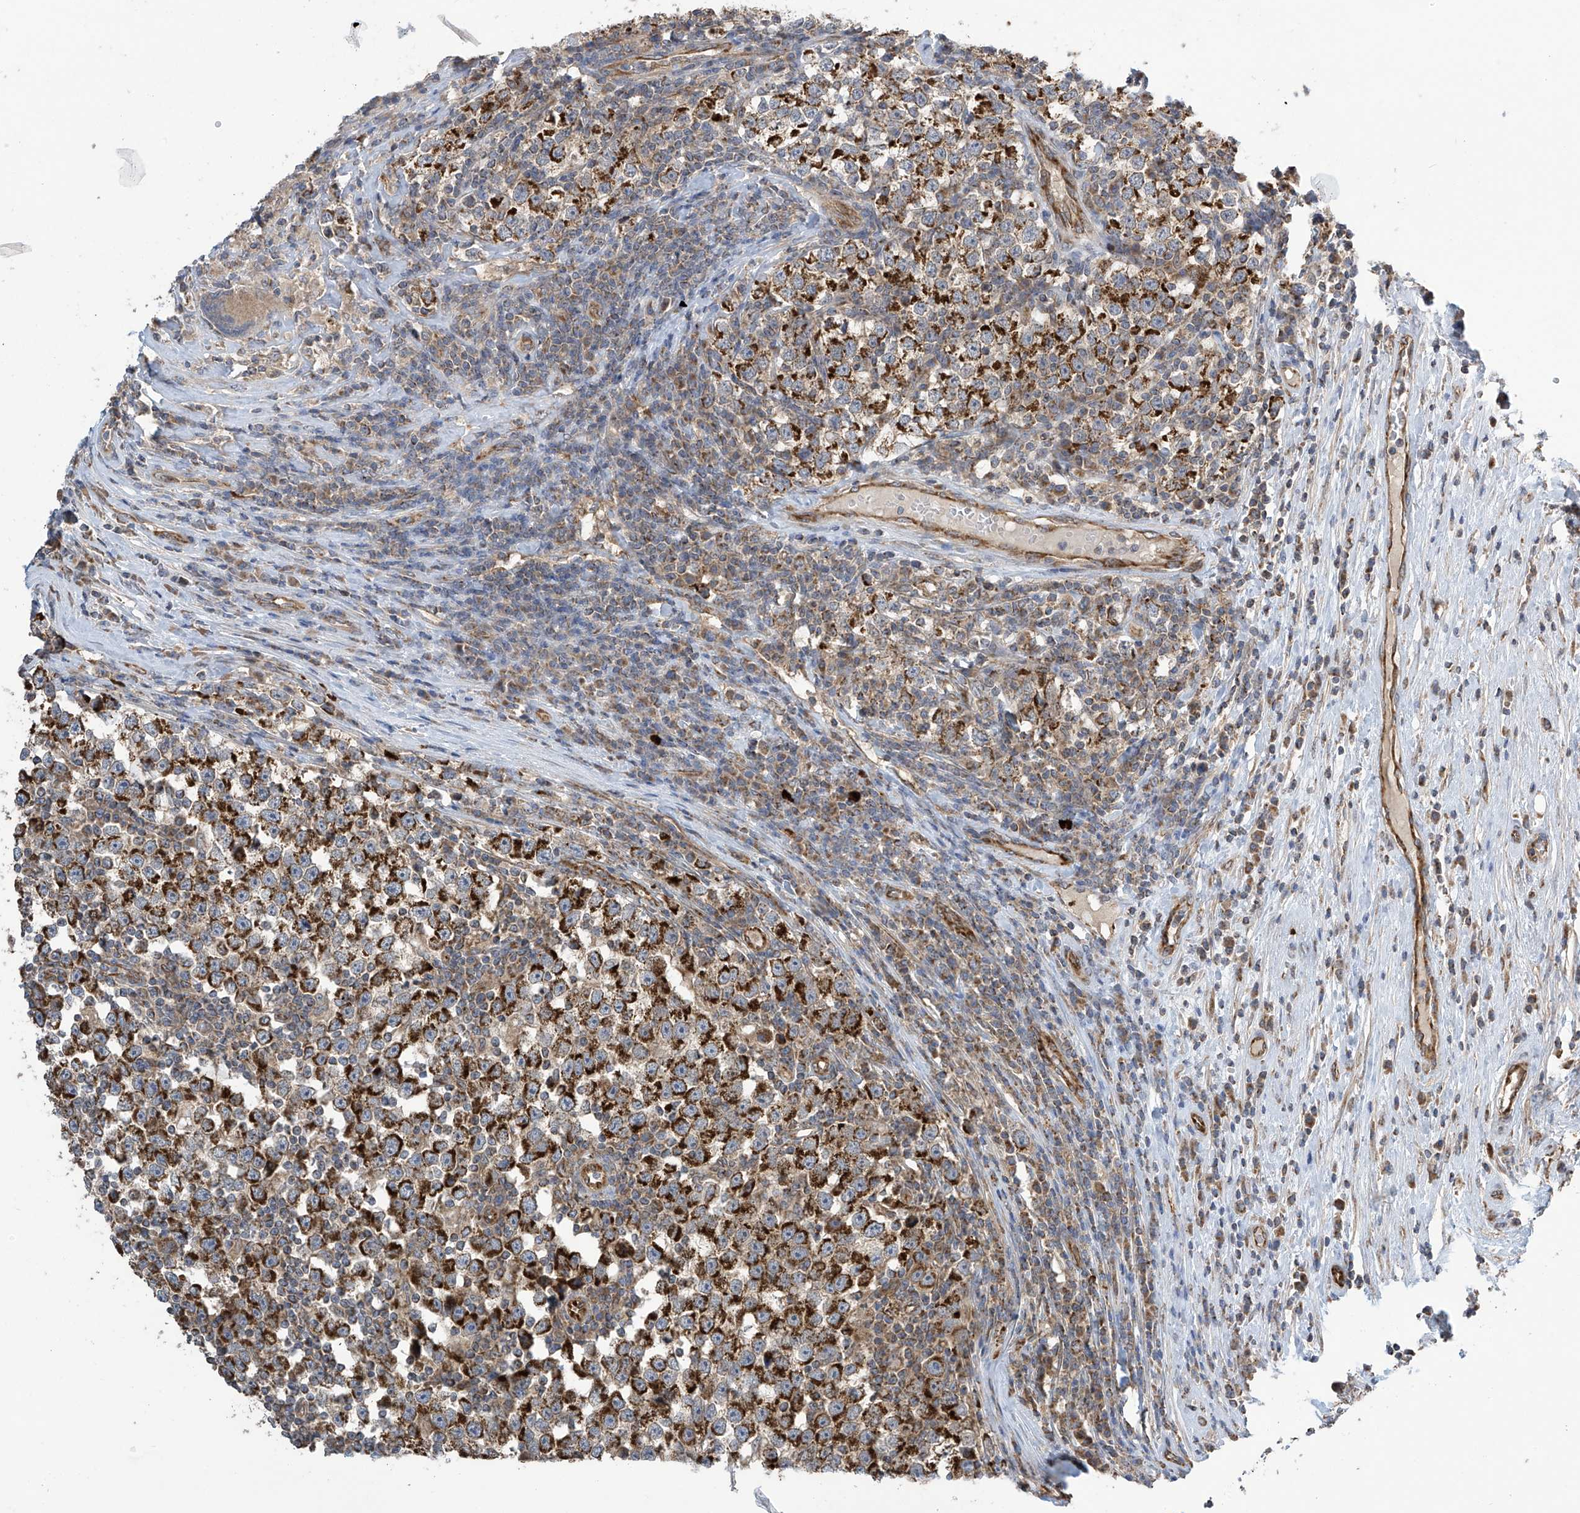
{"staining": {"intensity": "strong", "quantity": ">75%", "location": "cytoplasmic/membranous"}, "tissue": "testis cancer", "cell_type": "Tumor cells", "image_type": "cancer", "snomed": [{"axis": "morphology", "description": "Normal tissue, NOS"}, {"axis": "morphology", "description": "Seminoma, NOS"}, {"axis": "topography", "description": "Testis"}], "caption": "Testis cancer (seminoma) was stained to show a protein in brown. There is high levels of strong cytoplasmic/membranous expression in about >75% of tumor cells.", "gene": "PNPT1", "patient": {"sex": "male", "age": 43}}